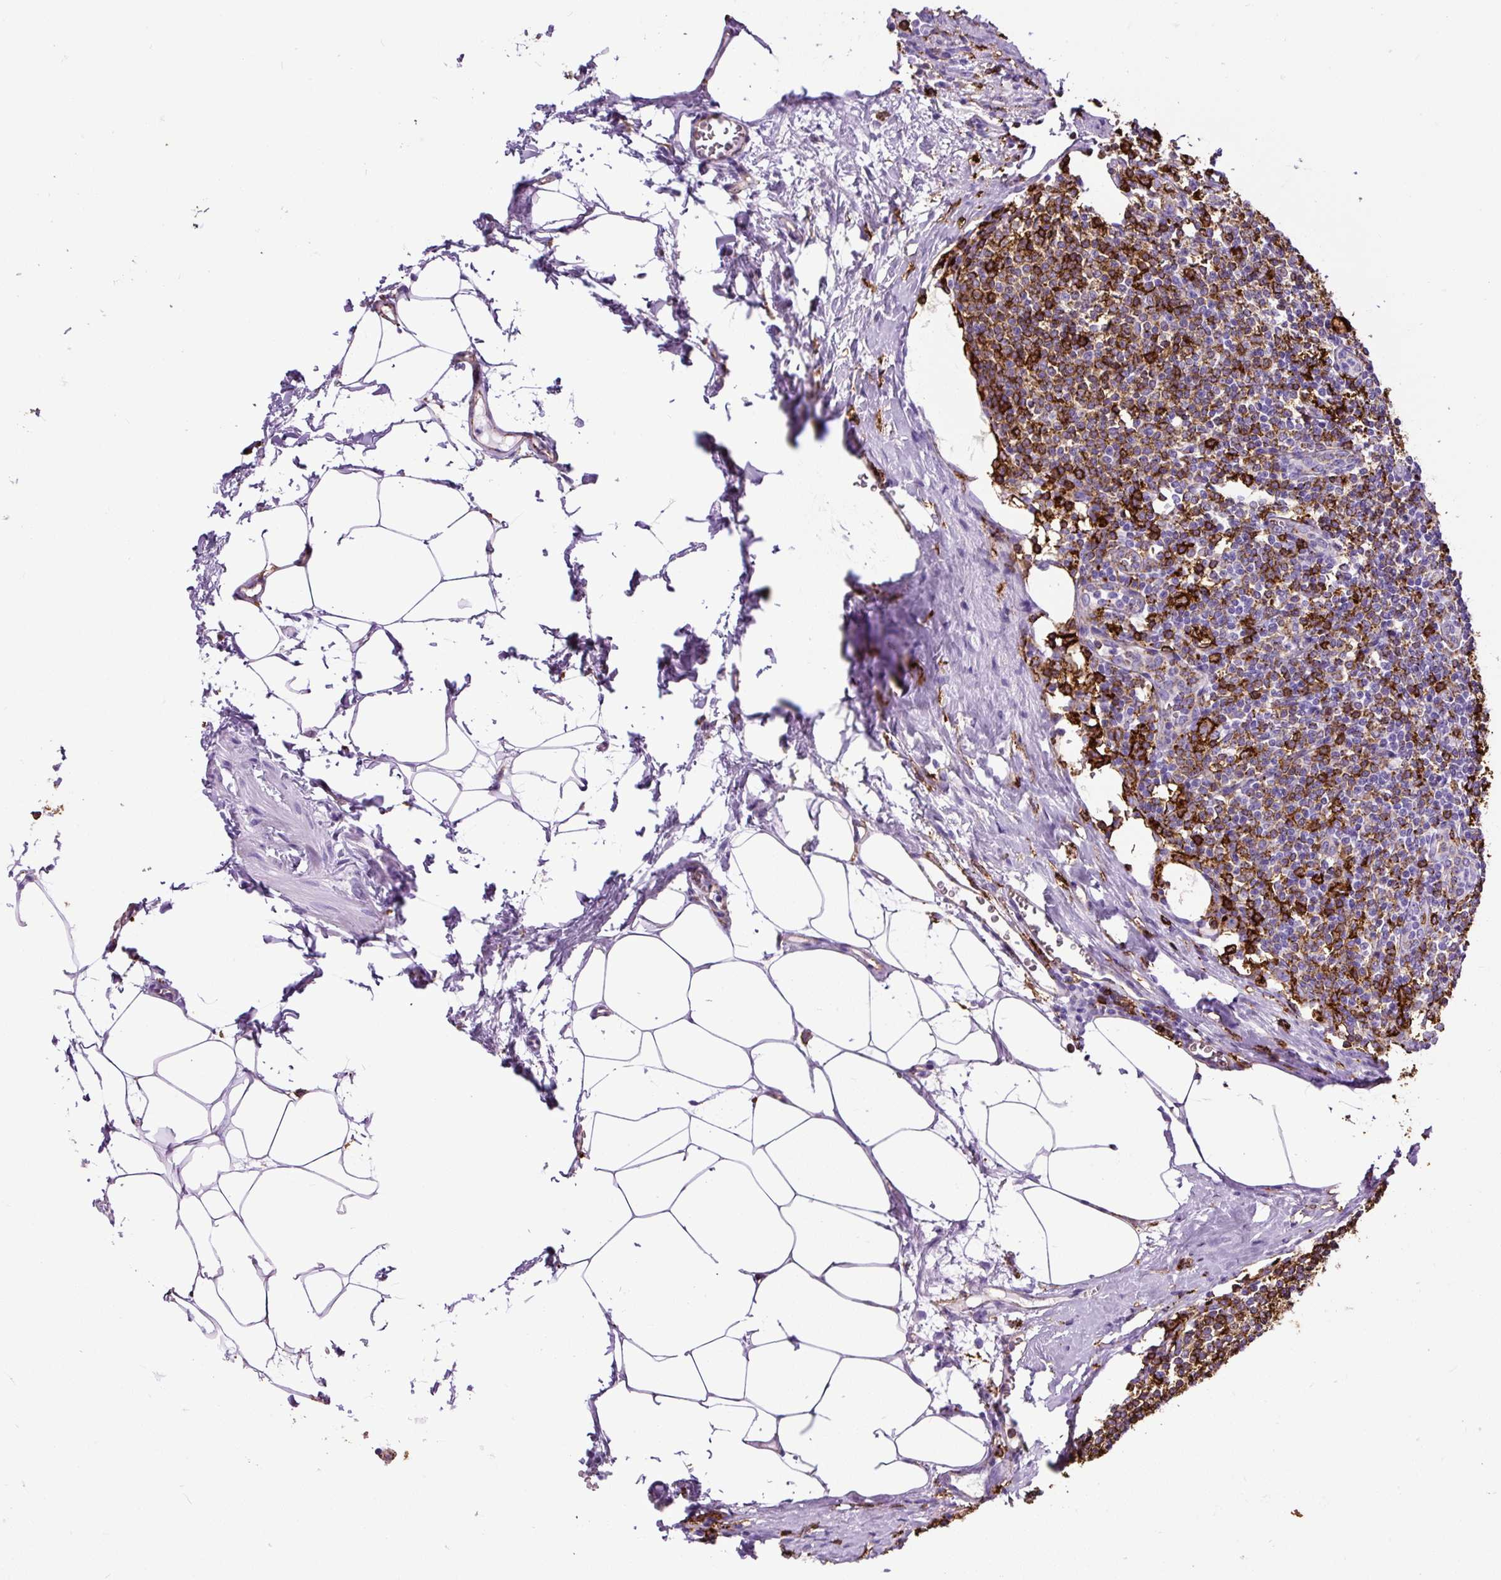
{"staining": {"intensity": "strong", "quantity": ">75%", "location": "cytoplasmic/membranous"}, "tissue": "lymph node", "cell_type": "Germinal center cells", "image_type": "normal", "snomed": [{"axis": "morphology", "description": "Normal tissue, NOS"}, {"axis": "topography", "description": "Lymph node"}], "caption": "Immunohistochemical staining of unremarkable lymph node exhibits high levels of strong cytoplasmic/membranous expression in approximately >75% of germinal center cells. (Stains: DAB in brown, nuclei in blue, Microscopy: brightfield microscopy at high magnification).", "gene": "HLA", "patient": {"sex": "female", "age": 59}}